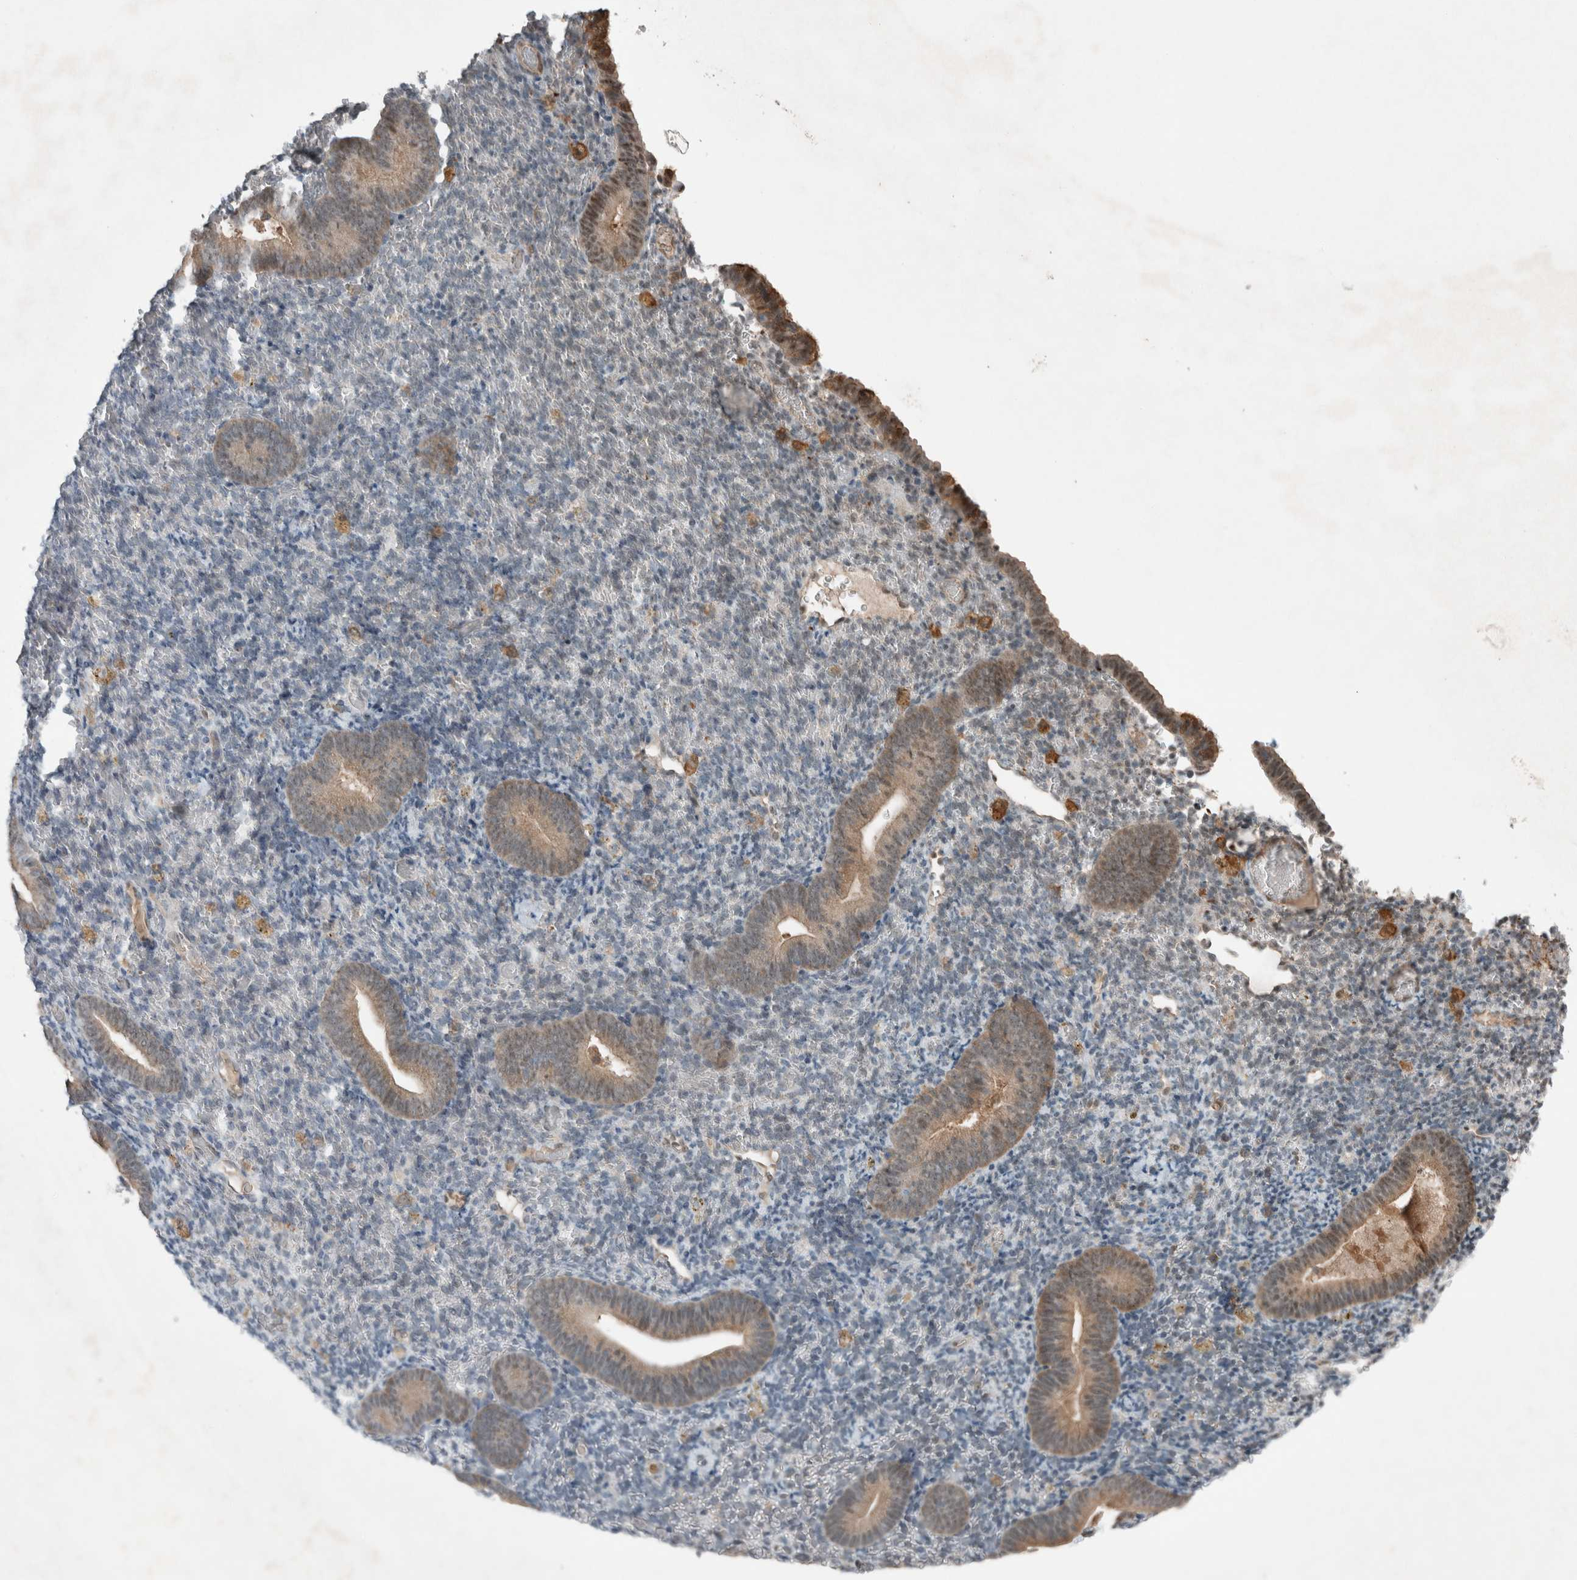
{"staining": {"intensity": "negative", "quantity": "none", "location": "none"}, "tissue": "endometrium", "cell_type": "Cells in endometrial stroma", "image_type": "normal", "snomed": [{"axis": "morphology", "description": "Normal tissue, NOS"}, {"axis": "topography", "description": "Endometrium"}], "caption": "Immunohistochemistry of unremarkable human endometrium displays no expression in cells in endometrial stroma. (DAB (3,3'-diaminobenzidine) immunohistochemistry with hematoxylin counter stain).", "gene": "ENSG00000285245", "patient": {"sex": "female", "age": 51}}